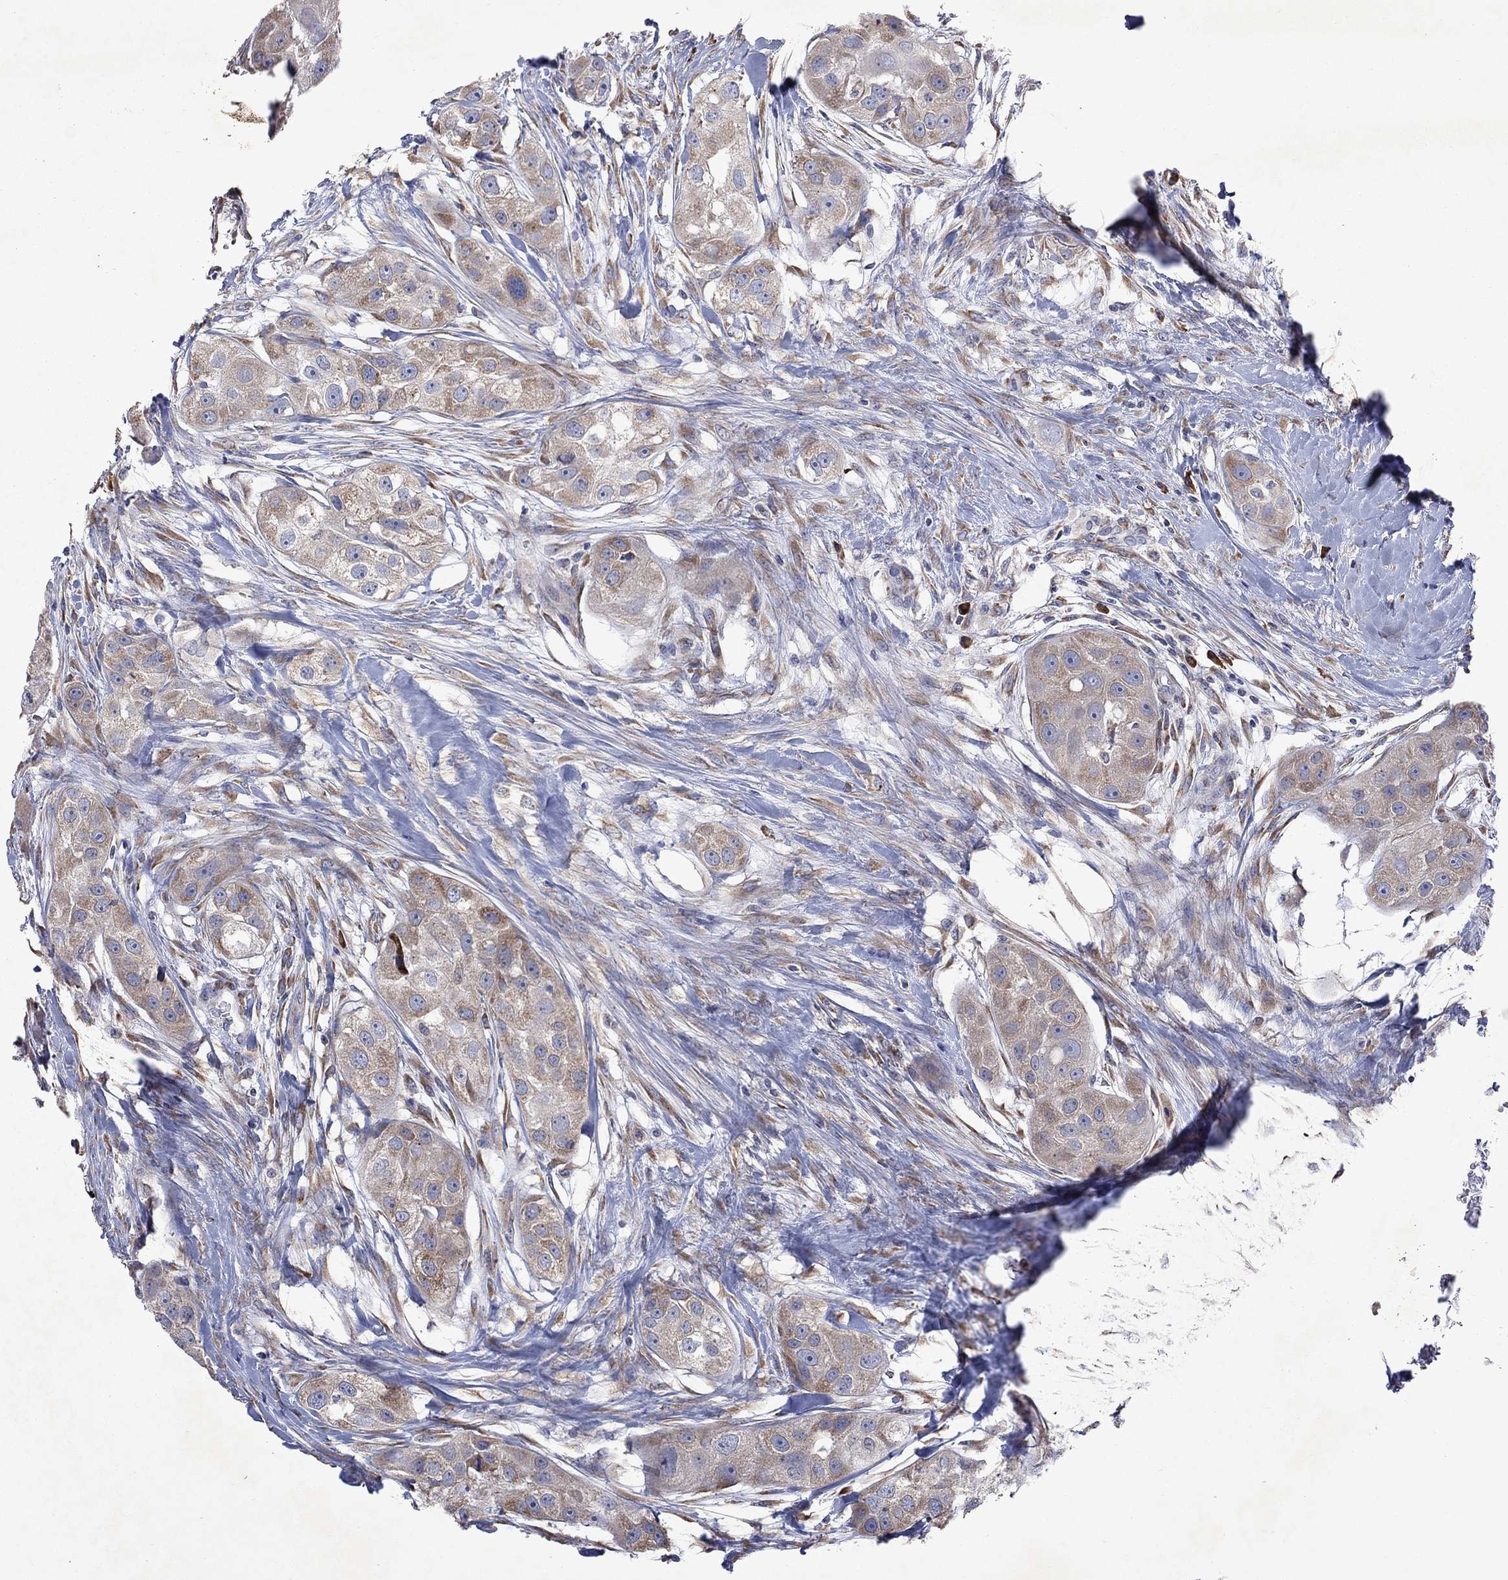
{"staining": {"intensity": "moderate", "quantity": "25%-75%", "location": "cytoplasmic/membranous"}, "tissue": "head and neck cancer", "cell_type": "Tumor cells", "image_type": "cancer", "snomed": [{"axis": "morphology", "description": "Normal tissue, NOS"}, {"axis": "morphology", "description": "Squamous cell carcinoma, NOS"}, {"axis": "topography", "description": "Skeletal muscle"}, {"axis": "topography", "description": "Head-Neck"}], "caption": "Immunohistochemistry histopathology image of human head and neck cancer stained for a protein (brown), which demonstrates medium levels of moderate cytoplasmic/membranous positivity in about 25%-75% of tumor cells.", "gene": "TMEM97", "patient": {"sex": "male", "age": 51}}